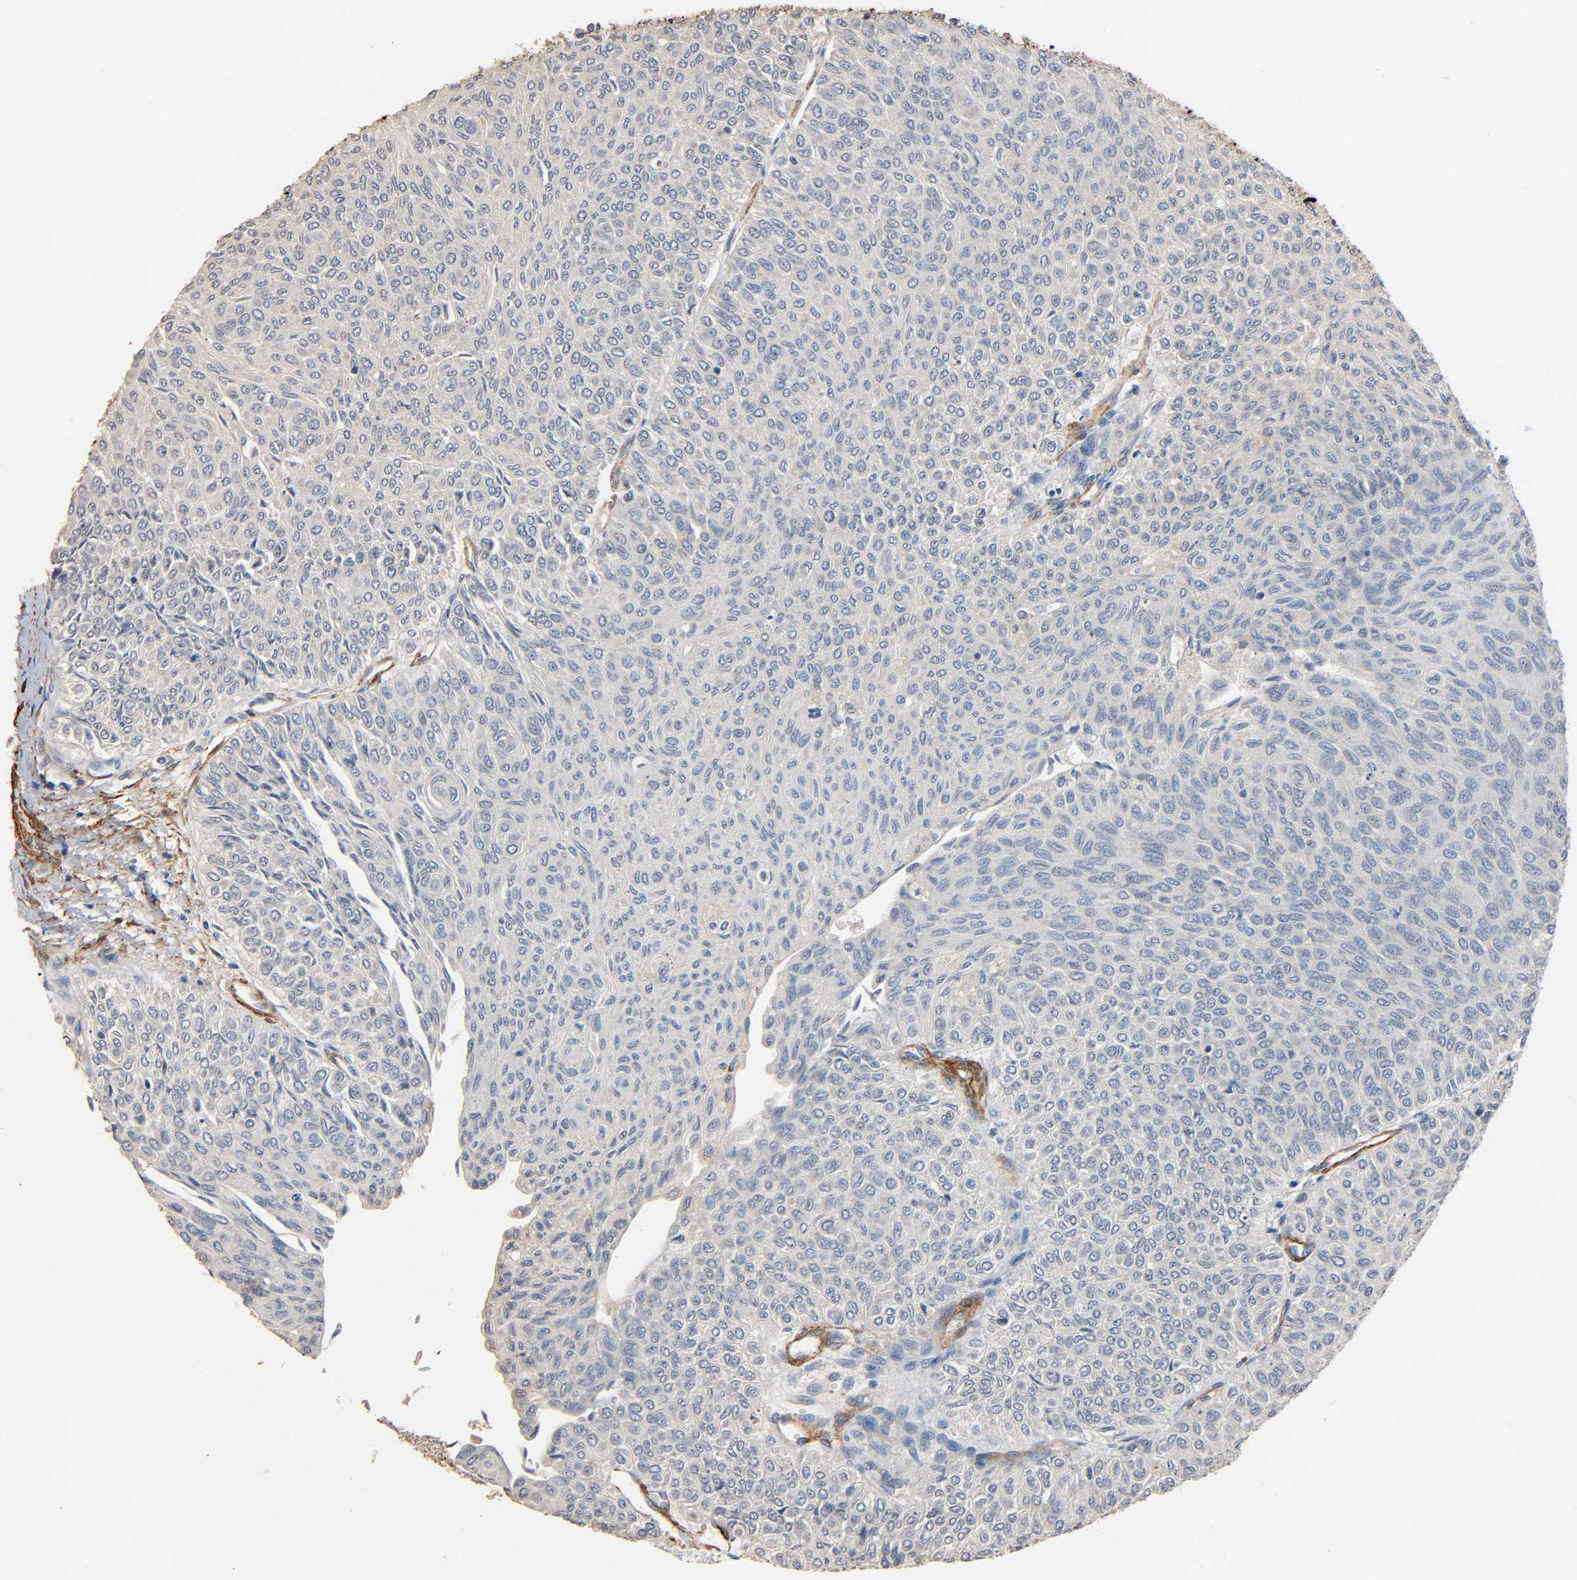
{"staining": {"intensity": "negative", "quantity": "none", "location": "none"}, "tissue": "urothelial cancer", "cell_type": "Tumor cells", "image_type": "cancer", "snomed": [{"axis": "morphology", "description": "Urothelial carcinoma, Low grade"}, {"axis": "topography", "description": "Urinary bladder"}], "caption": "High power microscopy image of an IHC micrograph of urothelial cancer, revealing no significant expression in tumor cells. Brightfield microscopy of immunohistochemistry (IHC) stained with DAB (3,3'-diaminobenzidine) (brown) and hematoxylin (blue), captured at high magnification.", "gene": "GSTA3", "patient": {"sex": "male", "age": 78}}